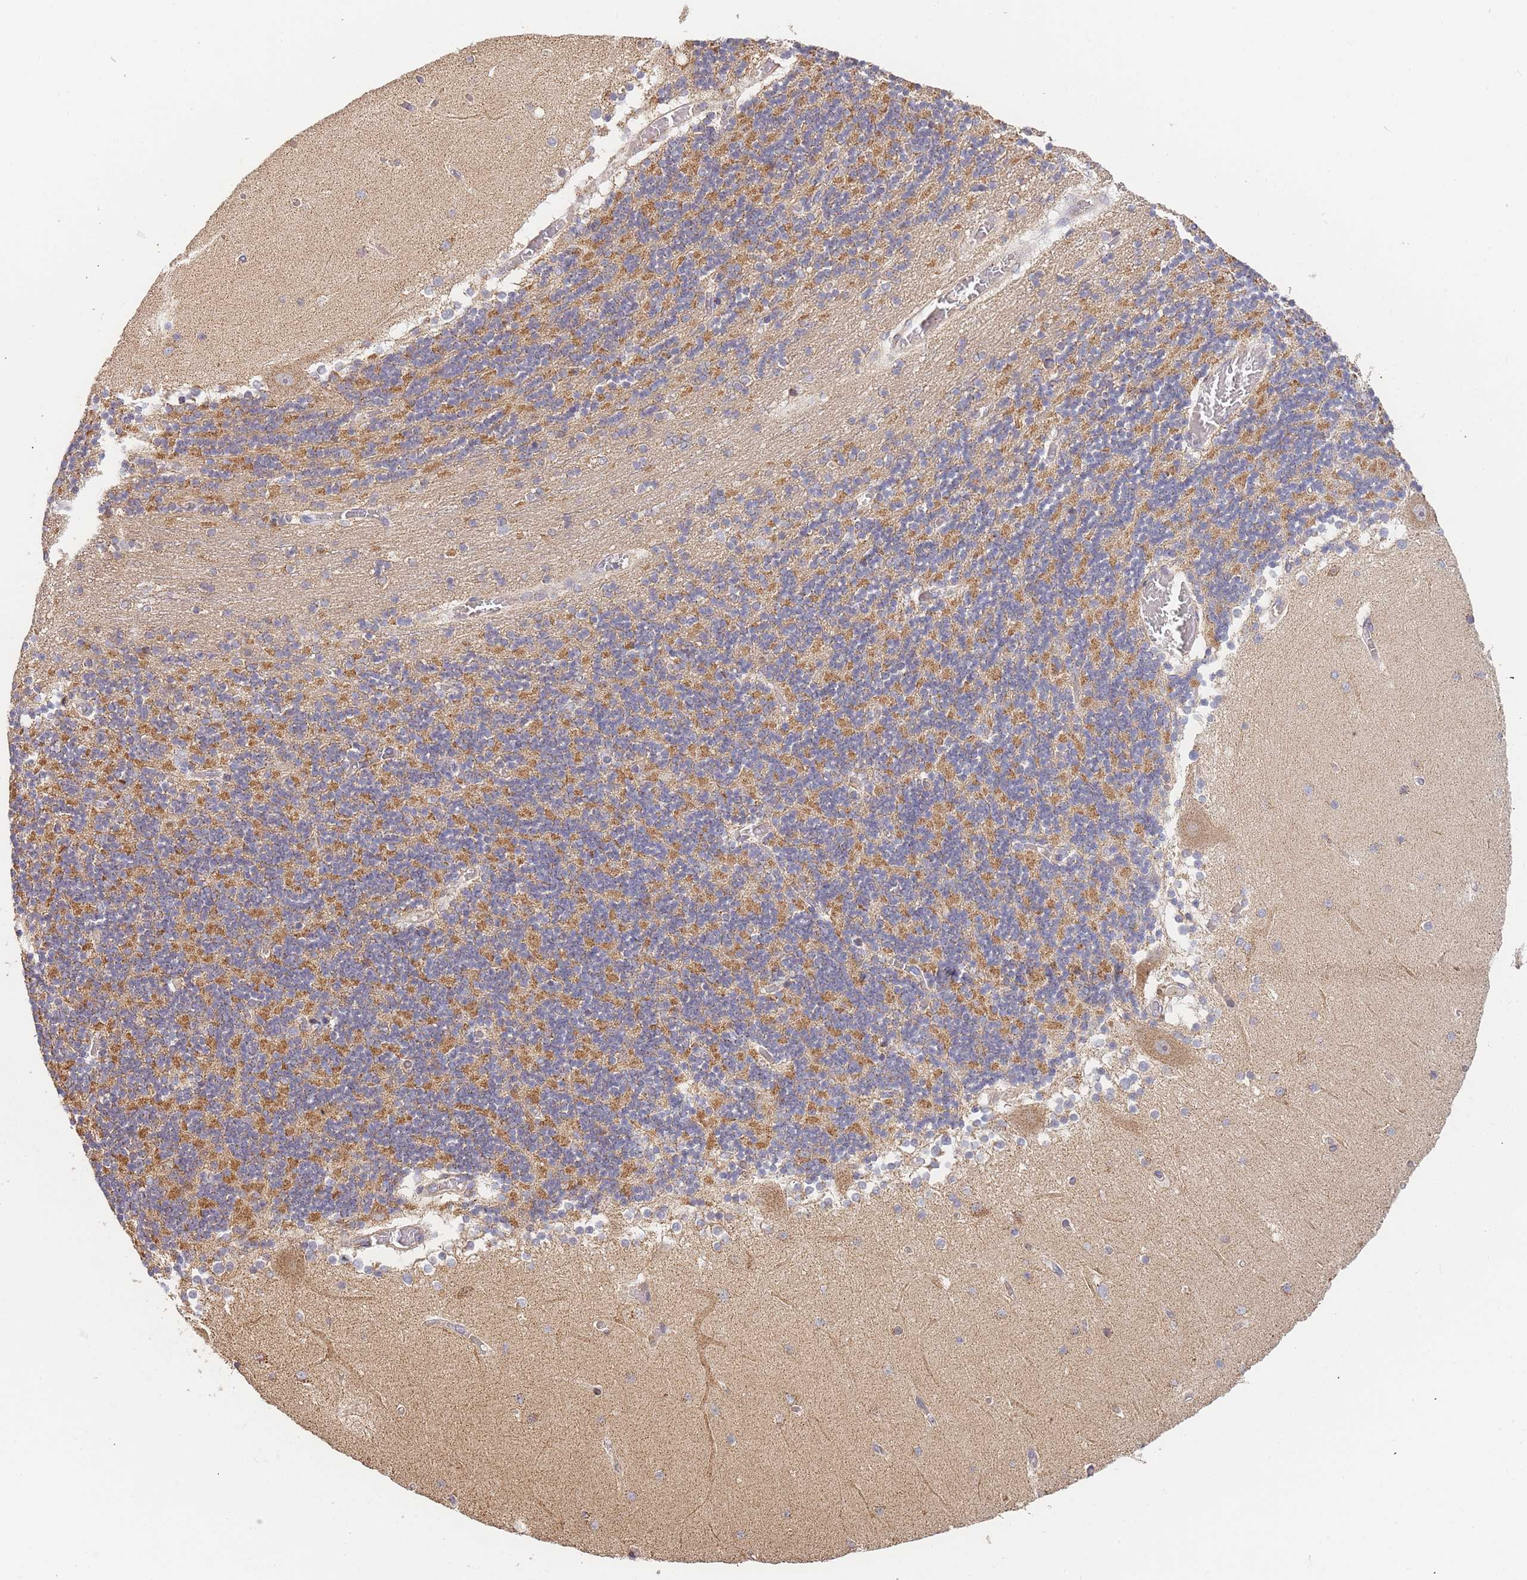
{"staining": {"intensity": "strong", "quantity": "25%-75%", "location": "cytoplasmic/membranous"}, "tissue": "cerebellum", "cell_type": "Cells in granular layer", "image_type": "normal", "snomed": [{"axis": "morphology", "description": "Normal tissue, NOS"}, {"axis": "topography", "description": "Cerebellum"}], "caption": "Immunohistochemical staining of benign human cerebellum displays strong cytoplasmic/membranous protein staining in approximately 25%-75% of cells in granular layer. The staining is performed using DAB (3,3'-diaminobenzidine) brown chromogen to label protein expression. The nuclei are counter-stained blue using hematoxylin.", "gene": "ADCY9", "patient": {"sex": "female", "age": 28}}